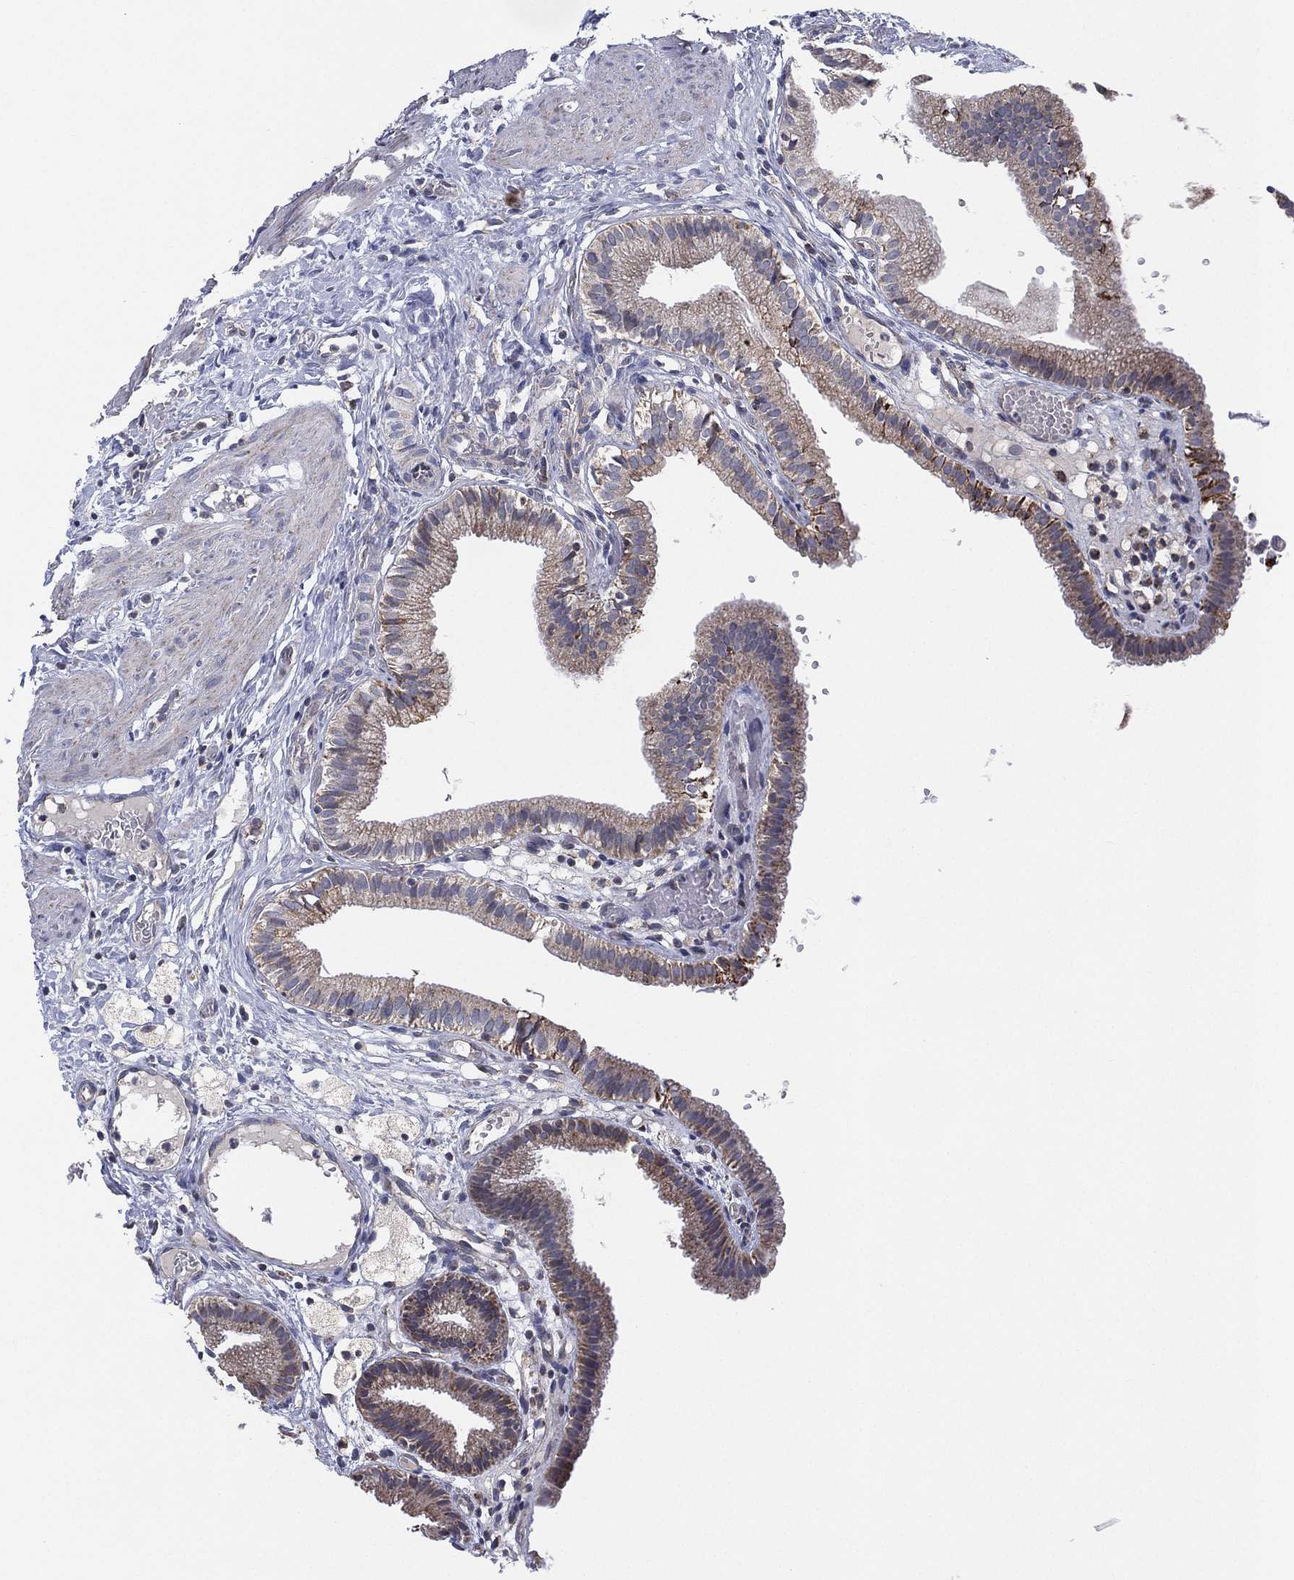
{"staining": {"intensity": "moderate", "quantity": ">75%", "location": "cytoplasmic/membranous"}, "tissue": "gallbladder", "cell_type": "Glandular cells", "image_type": "normal", "snomed": [{"axis": "morphology", "description": "Normal tissue, NOS"}, {"axis": "topography", "description": "Gallbladder"}], "caption": "Normal gallbladder was stained to show a protein in brown. There is medium levels of moderate cytoplasmic/membranous expression in about >75% of glandular cells. The staining was performed using DAB (3,3'-diaminobenzidine) to visualize the protein expression in brown, while the nuclei were stained in blue with hematoxylin (Magnification: 20x).", "gene": "PSMG4", "patient": {"sex": "female", "age": 24}}